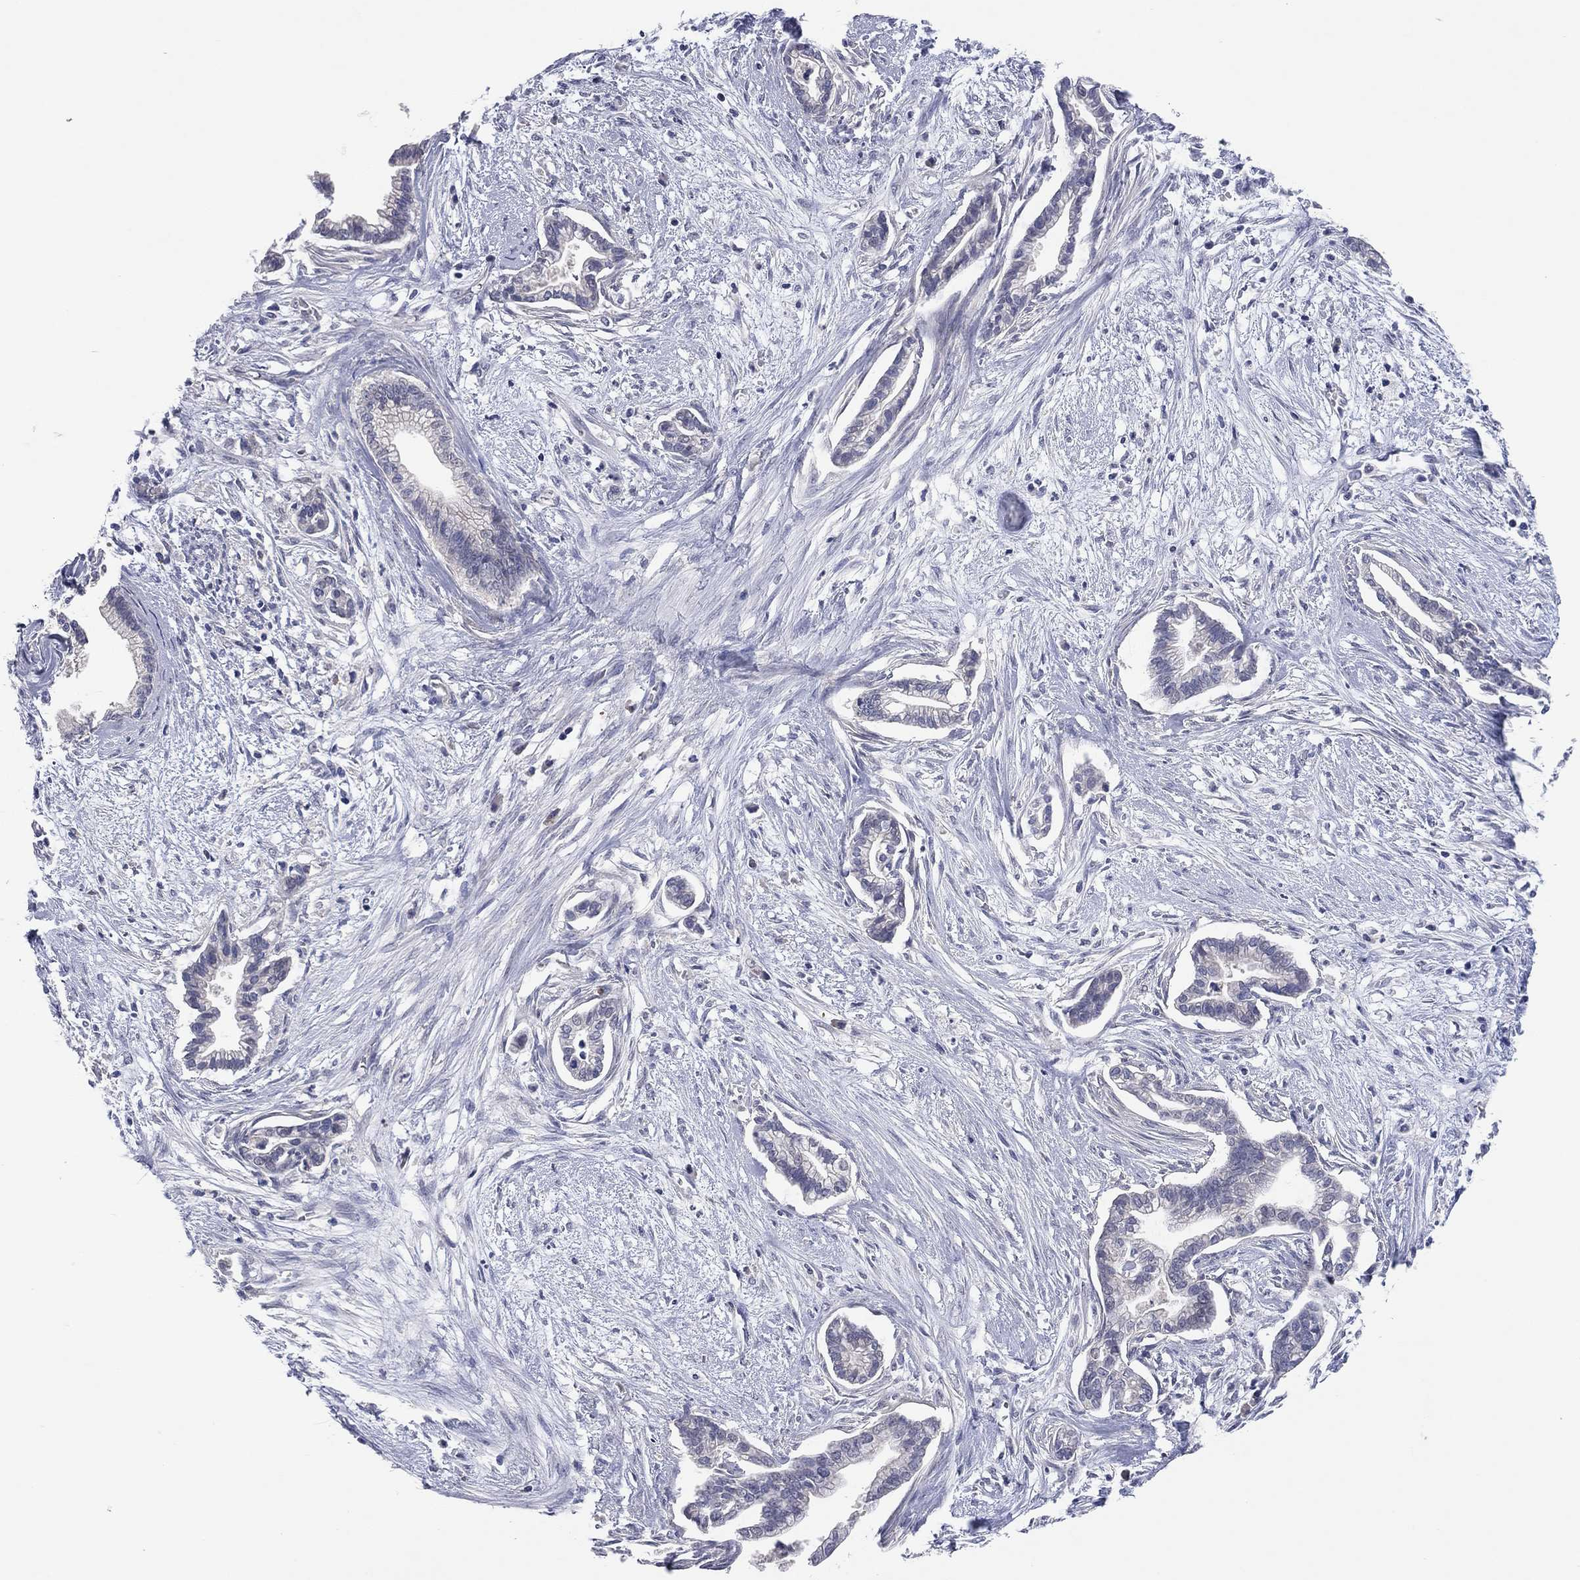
{"staining": {"intensity": "negative", "quantity": "none", "location": "none"}, "tissue": "cervical cancer", "cell_type": "Tumor cells", "image_type": "cancer", "snomed": [{"axis": "morphology", "description": "Adenocarcinoma, NOS"}, {"axis": "topography", "description": "Cervix"}], "caption": "Tumor cells show no significant expression in cervical adenocarcinoma.", "gene": "MMP13", "patient": {"sex": "female", "age": 62}}